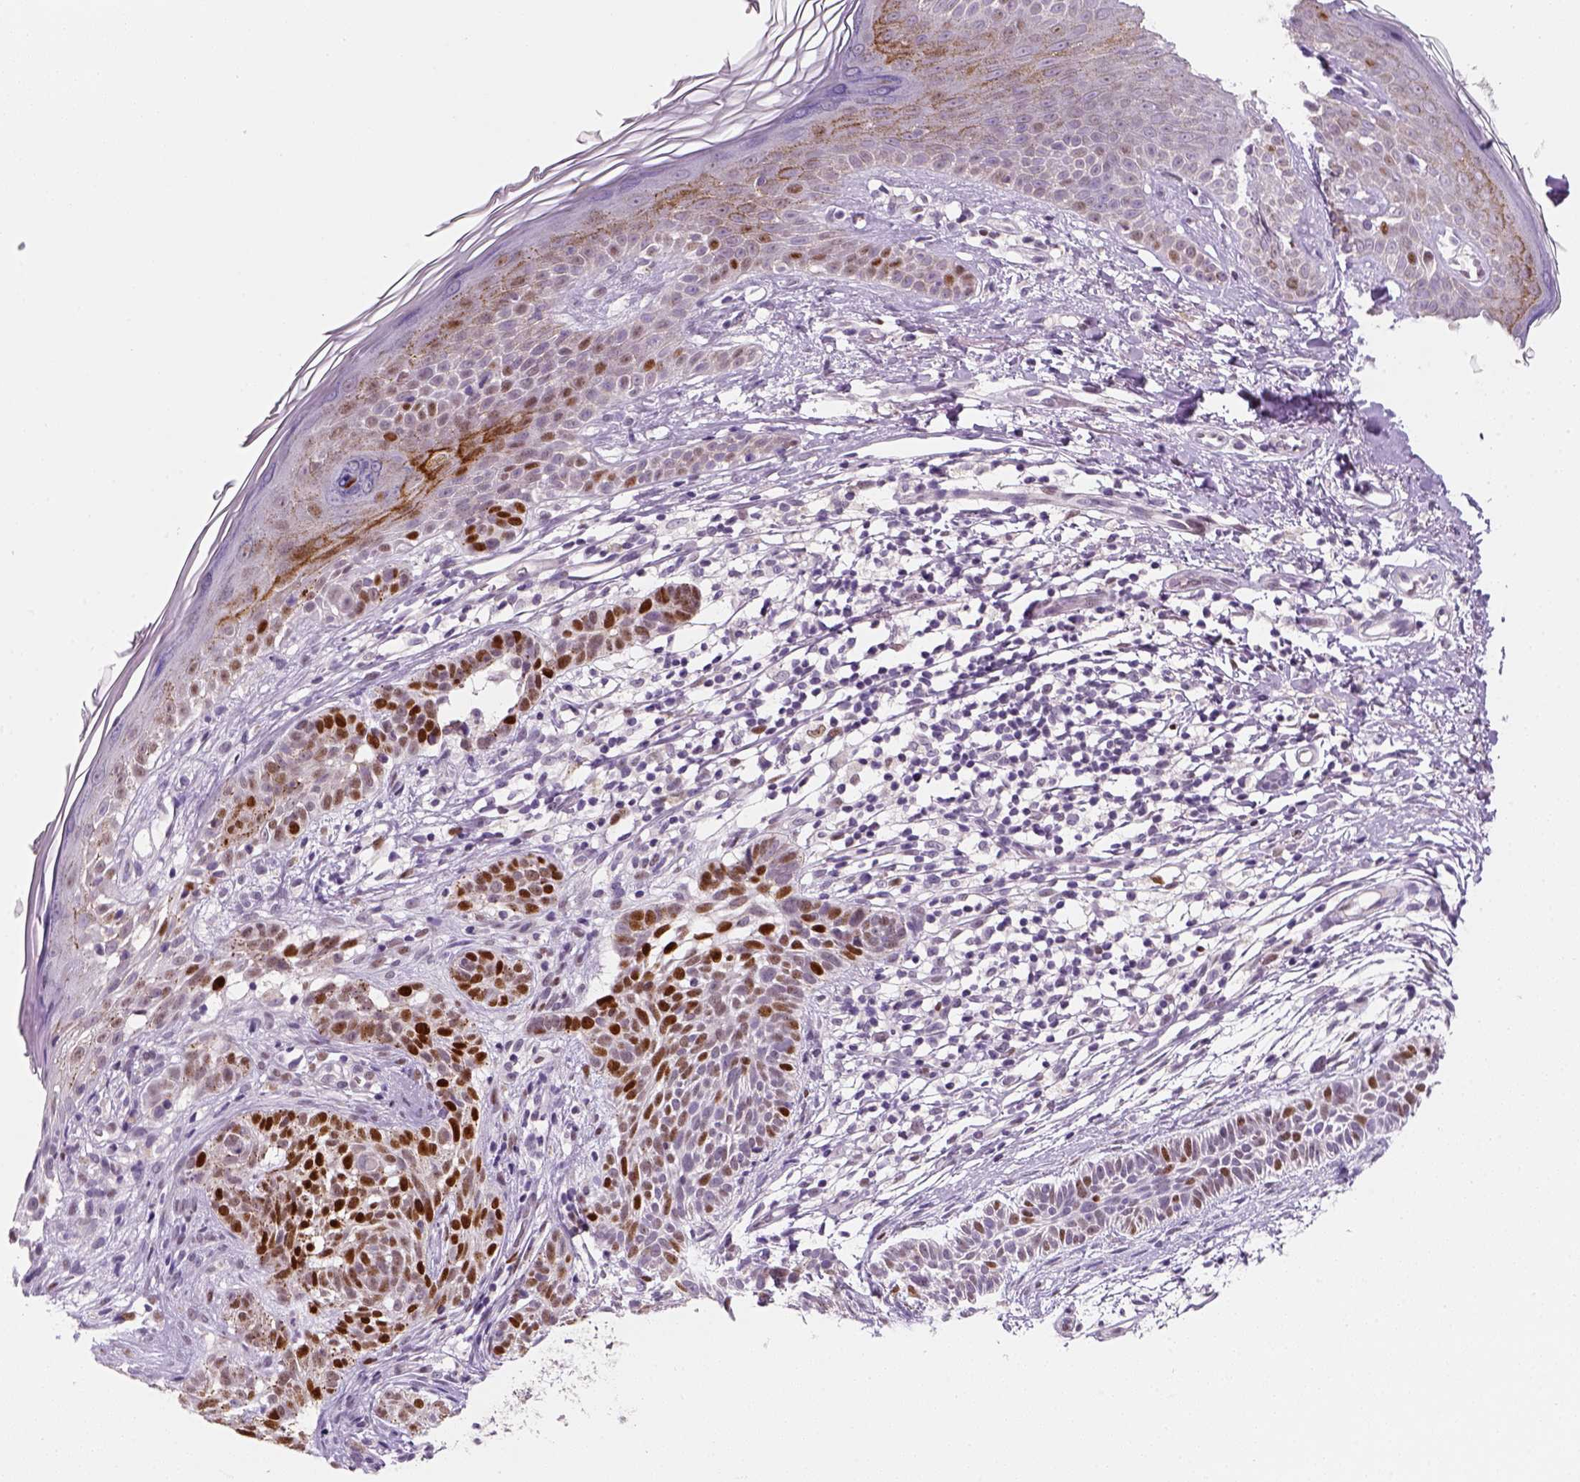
{"staining": {"intensity": "strong", "quantity": "25%-75%", "location": "nuclear"}, "tissue": "skin cancer", "cell_type": "Tumor cells", "image_type": "cancer", "snomed": [{"axis": "morphology", "description": "Basal cell carcinoma"}, {"axis": "topography", "description": "Skin"}], "caption": "Strong nuclear protein staining is identified in about 25%-75% of tumor cells in basal cell carcinoma (skin).", "gene": "TP53", "patient": {"sex": "male", "age": 85}}